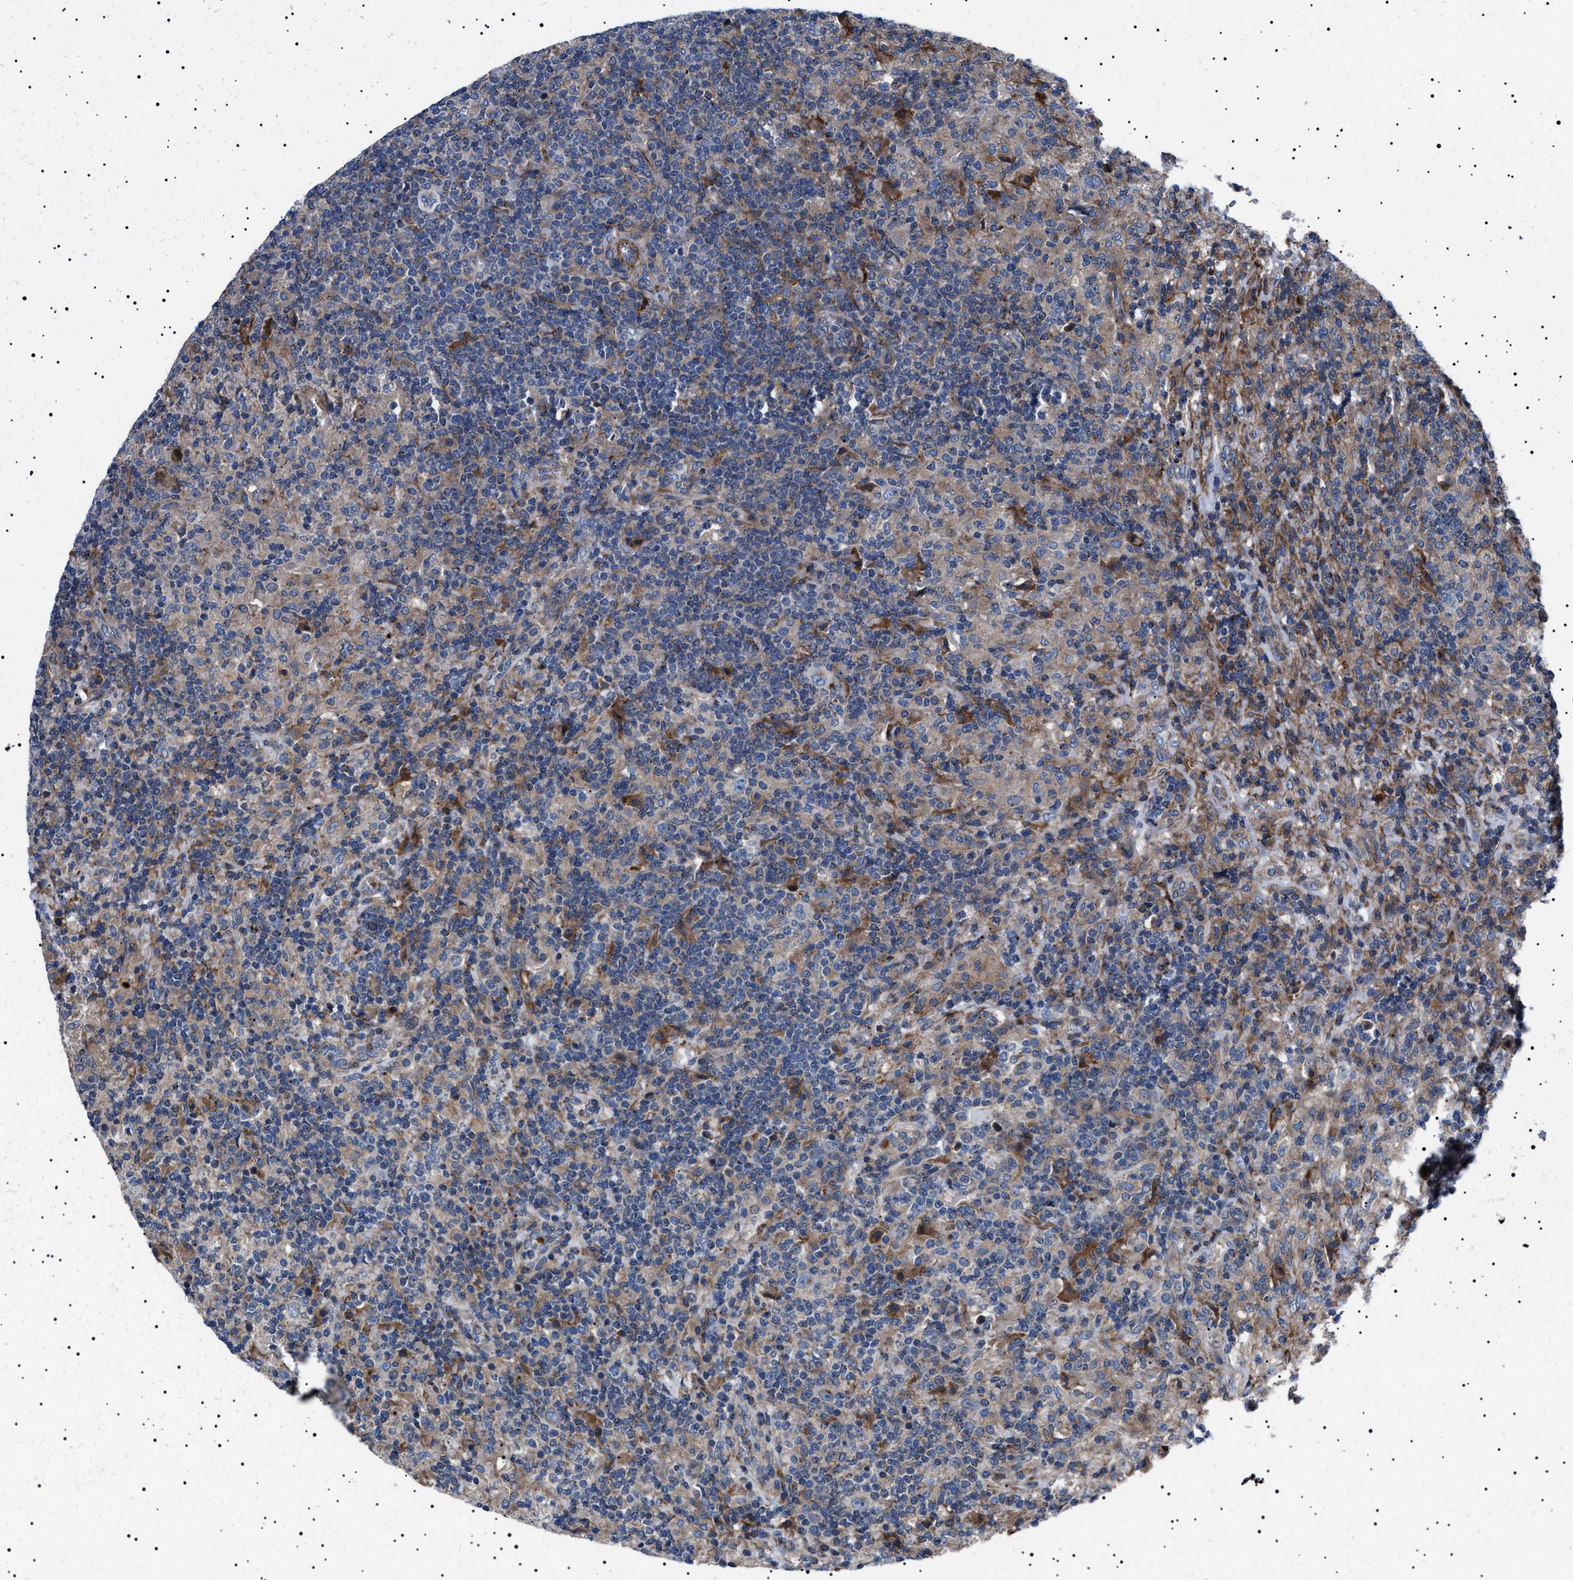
{"staining": {"intensity": "negative", "quantity": "none", "location": "none"}, "tissue": "lymphoma", "cell_type": "Tumor cells", "image_type": "cancer", "snomed": [{"axis": "morphology", "description": "Hodgkin's disease, NOS"}, {"axis": "topography", "description": "Lymph node"}], "caption": "Immunohistochemistry (IHC) histopathology image of lymphoma stained for a protein (brown), which demonstrates no positivity in tumor cells.", "gene": "NEU1", "patient": {"sex": "male", "age": 70}}